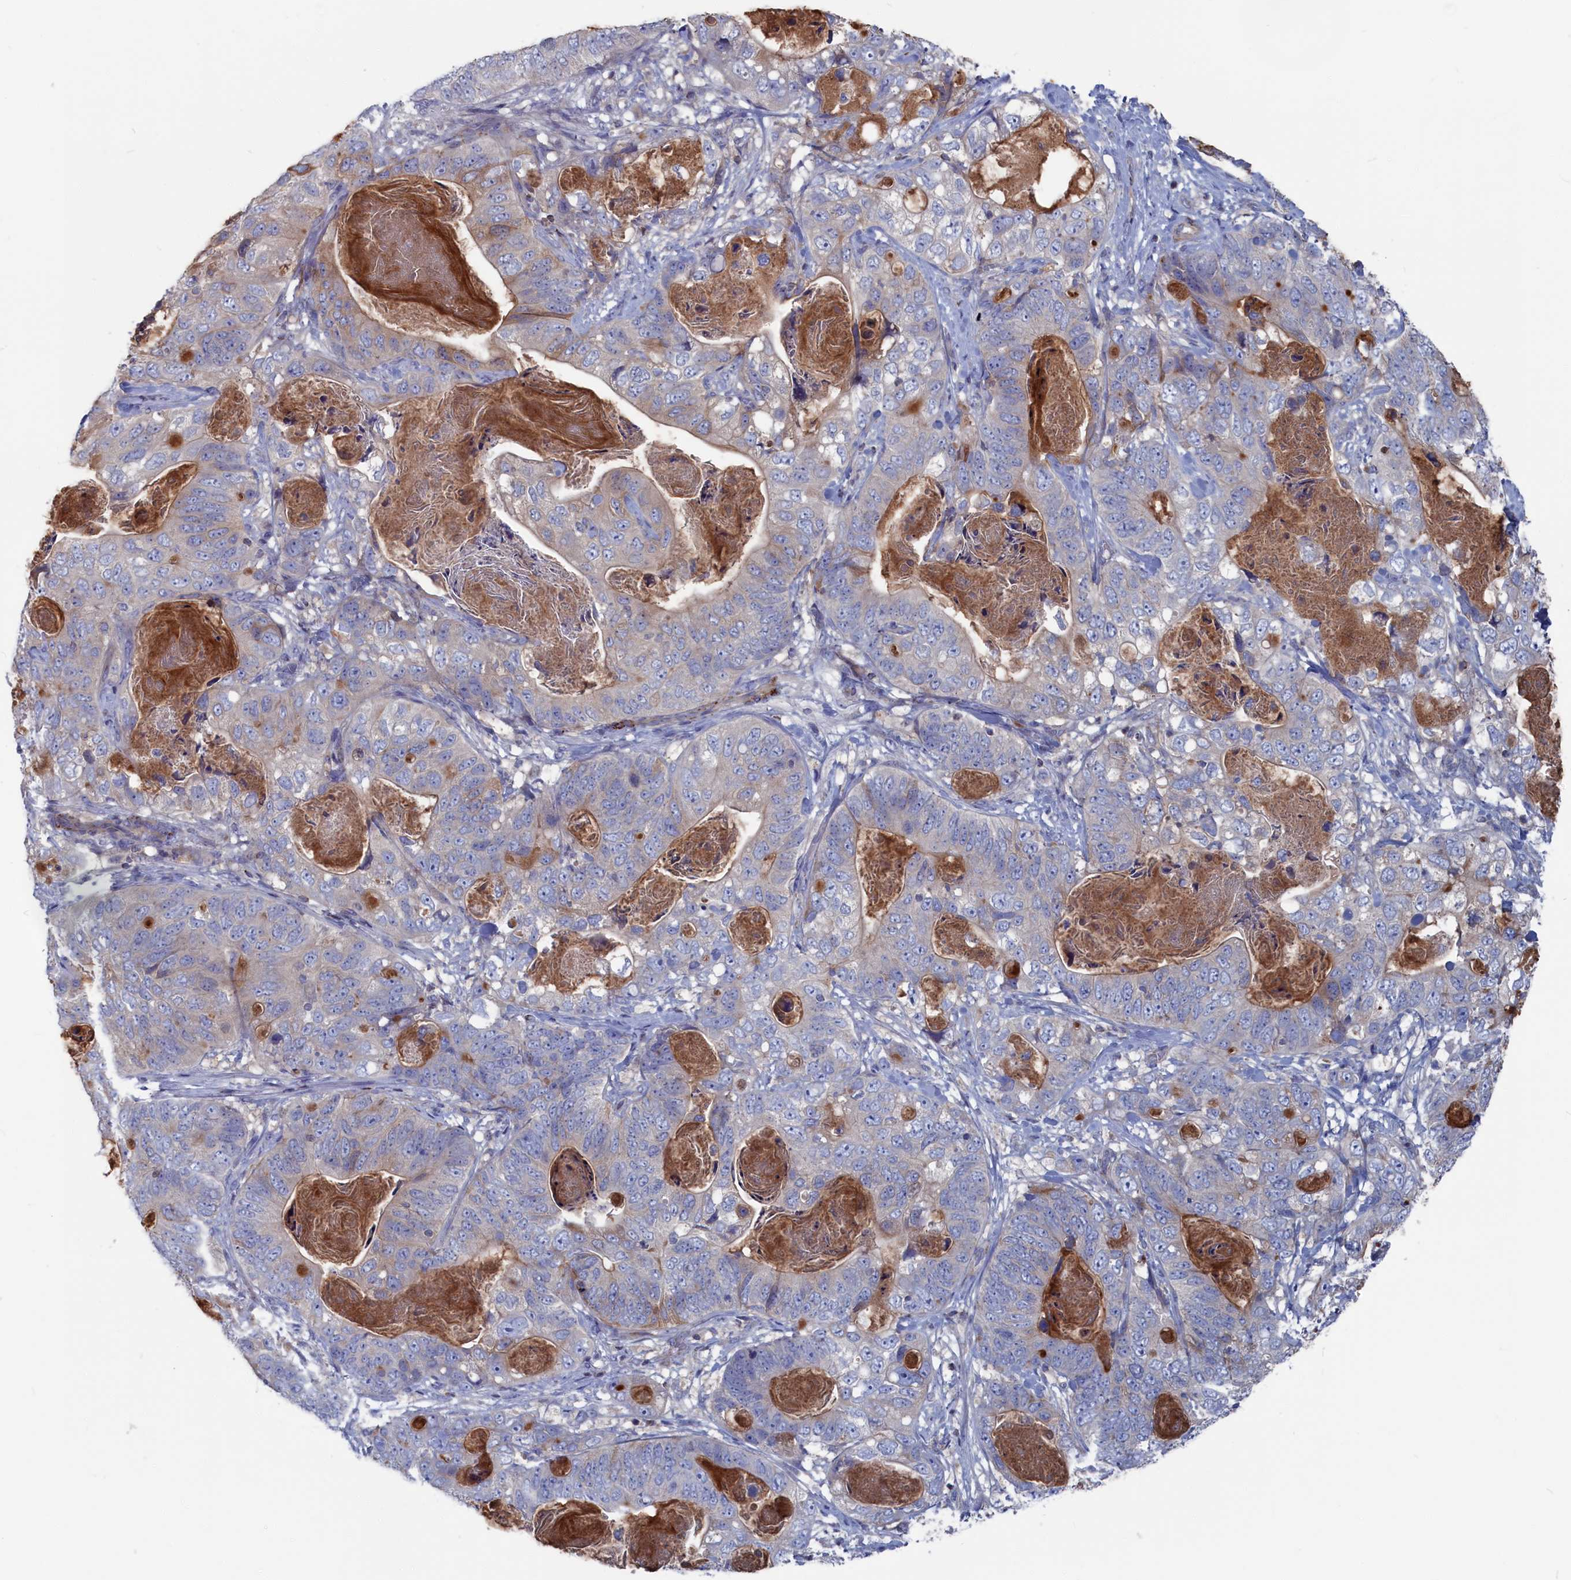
{"staining": {"intensity": "negative", "quantity": "none", "location": "none"}, "tissue": "stomach cancer", "cell_type": "Tumor cells", "image_type": "cancer", "snomed": [{"axis": "morphology", "description": "Normal tissue, NOS"}, {"axis": "morphology", "description": "Adenocarcinoma, NOS"}, {"axis": "topography", "description": "Stomach"}], "caption": "High power microscopy histopathology image of an immunohistochemistry image of stomach adenocarcinoma, revealing no significant staining in tumor cells.", "gene": "CEND1", "patient": {"sex": "female", "age": 89}}